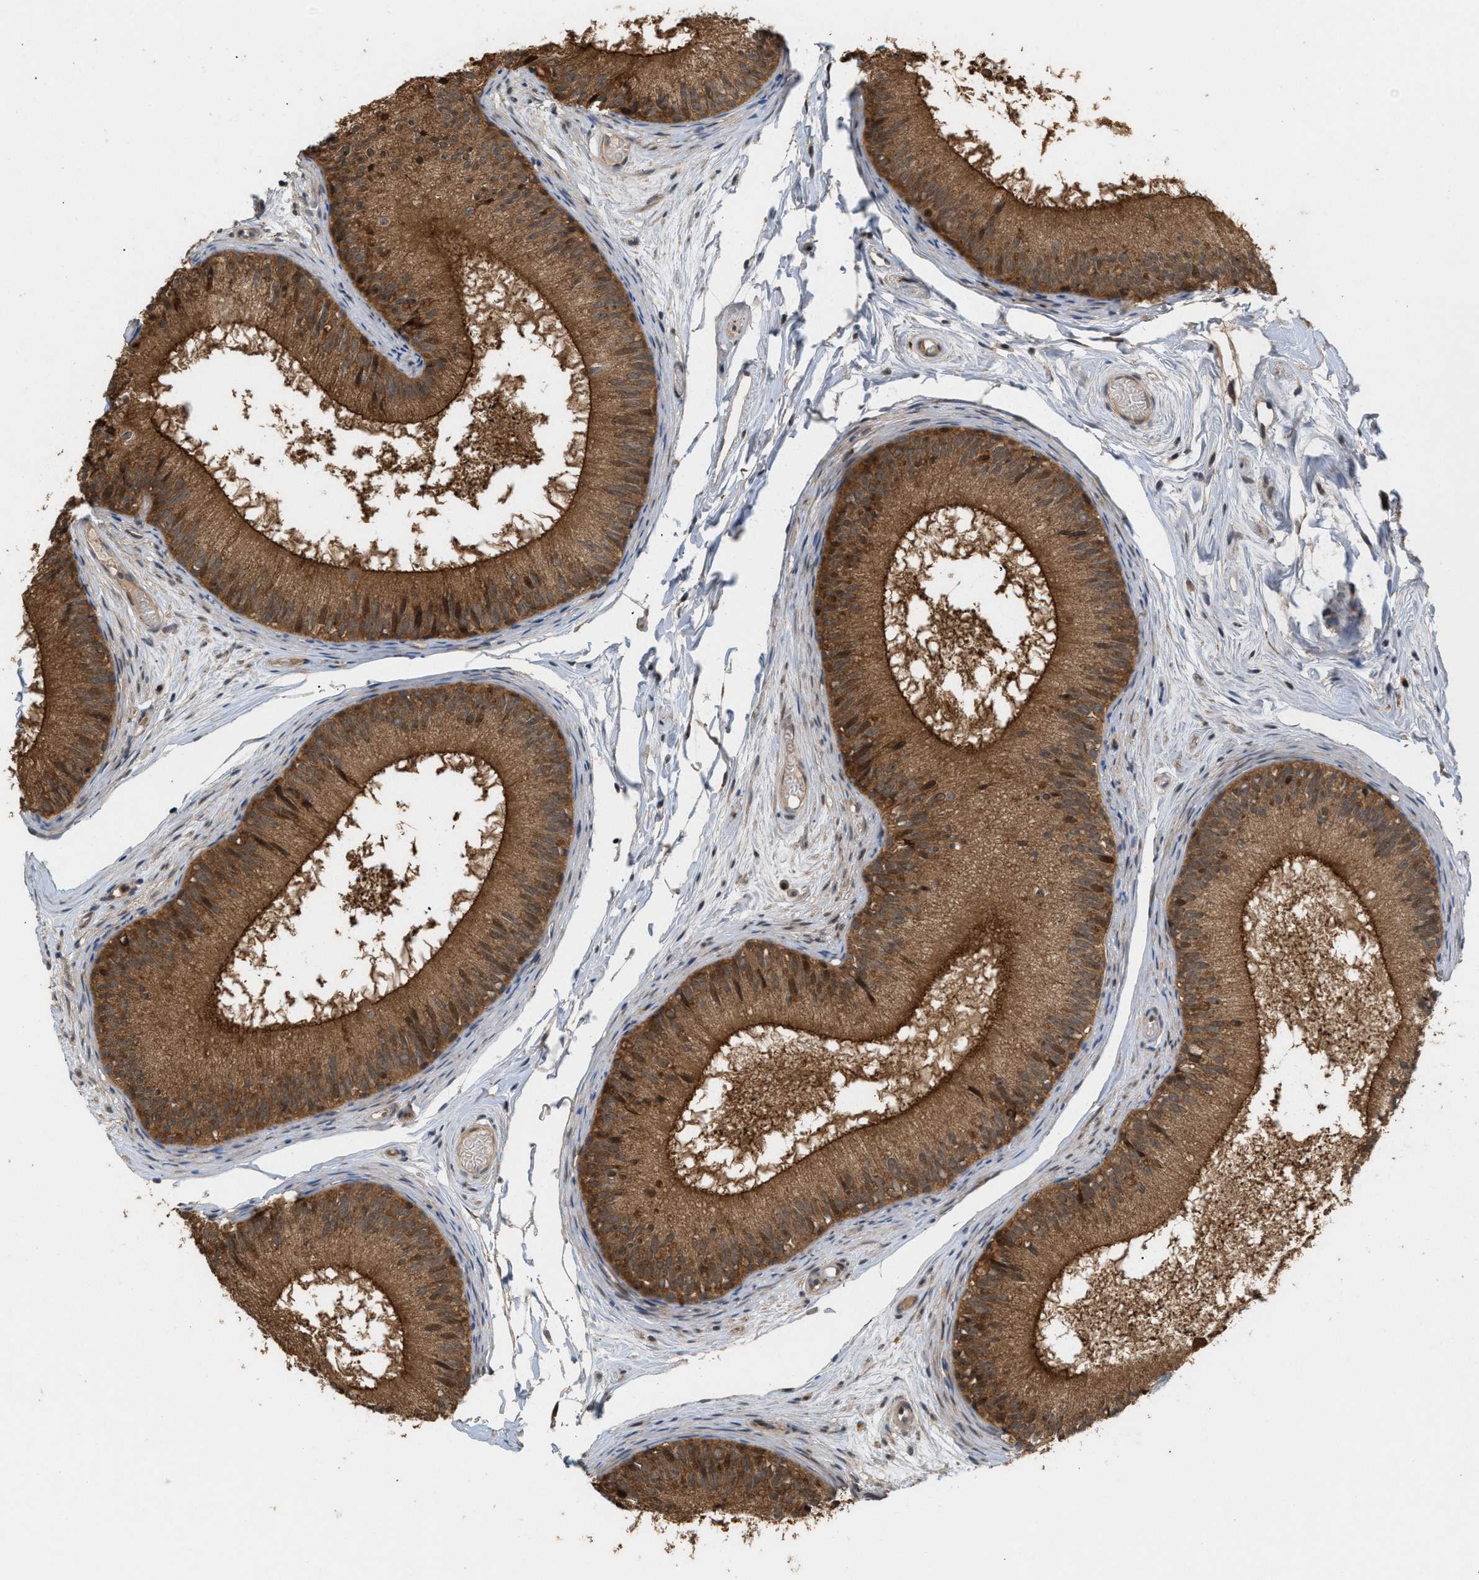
{"staining": {"intensity": "strong", "quantity": ">75%", "location": "cytoplasmic/membranous"}, "tissue": "epididymis", "cell_type": "Glandular cells", "image_type": "normal", "snomed": [{"axis": "morphology", "description": "Normal tissue, NOS"}, {"axis": "topography", "description": "Epididymis"}], "caption": "Immunohistochemical staining of benign epididymis shows >75% levels of strong cytoplasmic/membranous protein expression in about >75% of glandular cells. (DAB = brown stain, brightfield microscopy at high magnification).", "gene": "MFSD6", "patient": {"sex": "male", "age": 46}}